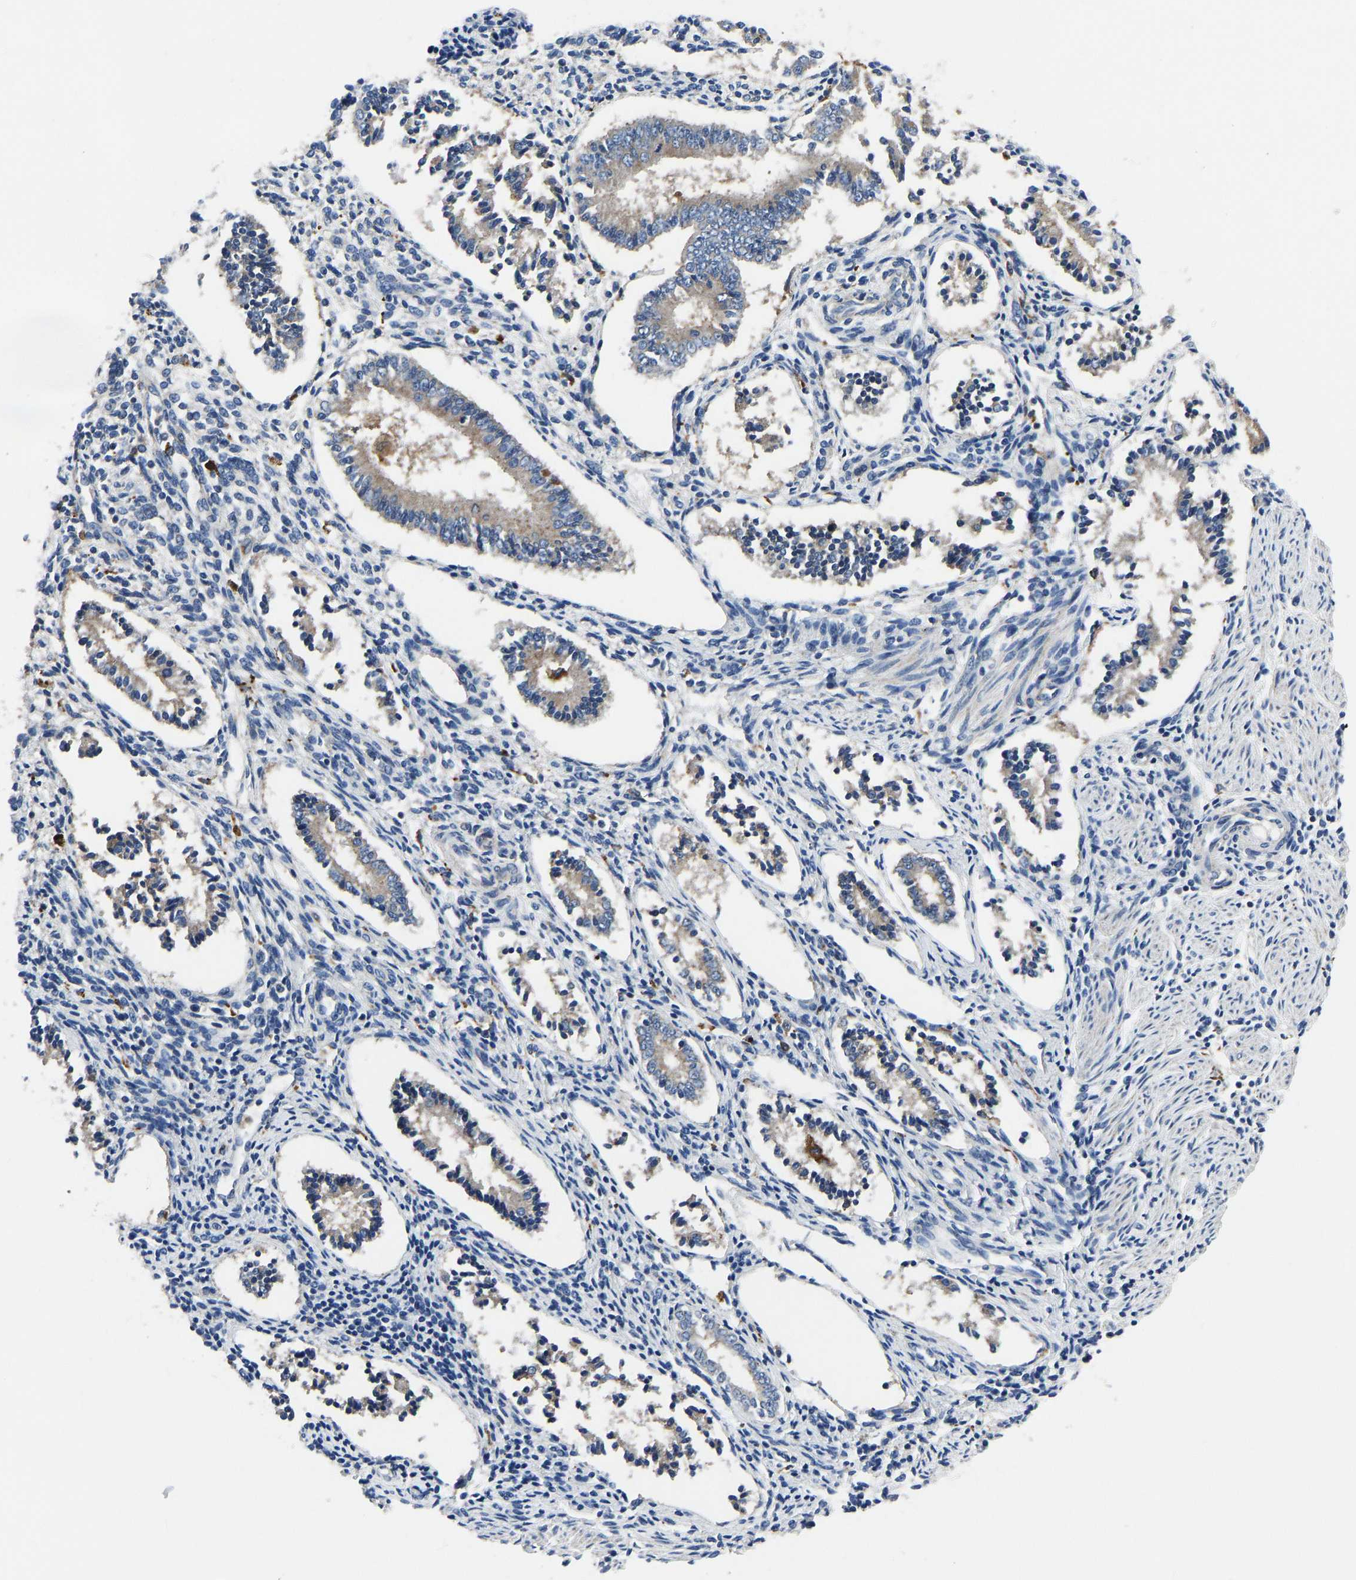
{"staining": {"intensity": "negative", "quantity": "none", "location": "none"}, "tissue": "endometrium", "cell_type": "Cells in endometrial stroma", "image_type": "normal", "snomed": [{"axis": "morphology", "description": "Normal tissue, NOS"}, {"axis": "topography", "description": "Endometrium"}], "caption": "A high-resolution image shows IHC staining of benign endometrium, which reveals no significant expression in cells in endometrial stroma.", "gene": "ATP6V1E1", "patient": {"sex": "female", "age": 42}}